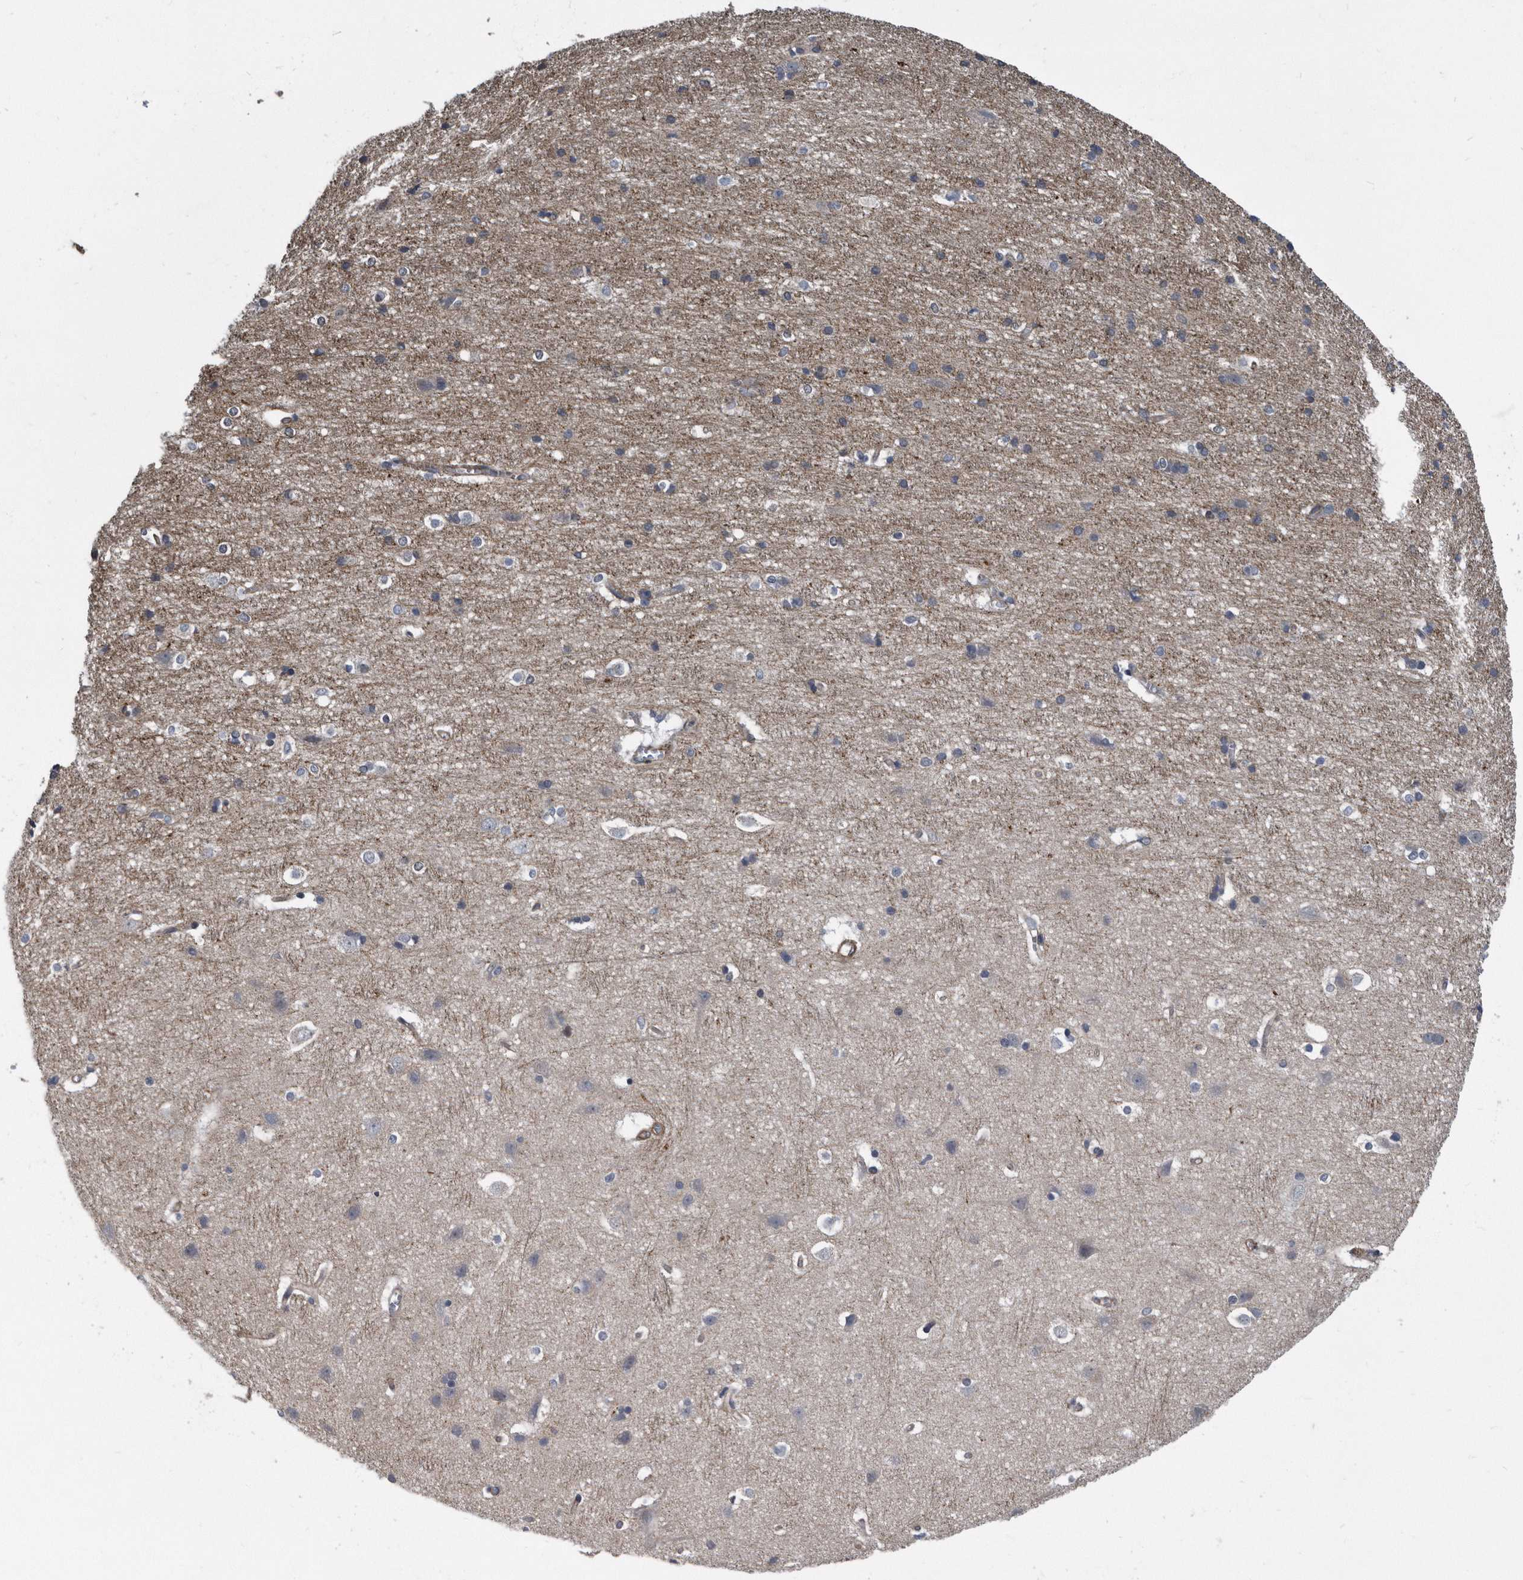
{"staining": {"intensity": "weak", "quantity": ">75%", "location": "cytoplasmic/membranous"}, "tissue": "cerebral cortex", "cell_type": "Endothelial cells", "image_type": "normal", "snomed": [{"axis": "morphology", "description": "Normal tissue, NOS"}, {"axis": "topography", "description": "Cerebral cortex"}], "caption": "About >75% of endothelial cells in benign cerebral cortex show weak cytoplasmic/membranous protein positivity as visualized by brown immunohistochemical staining.", "gene": "ARMCX1", "patient": {"sex": "male", "age": 54}}